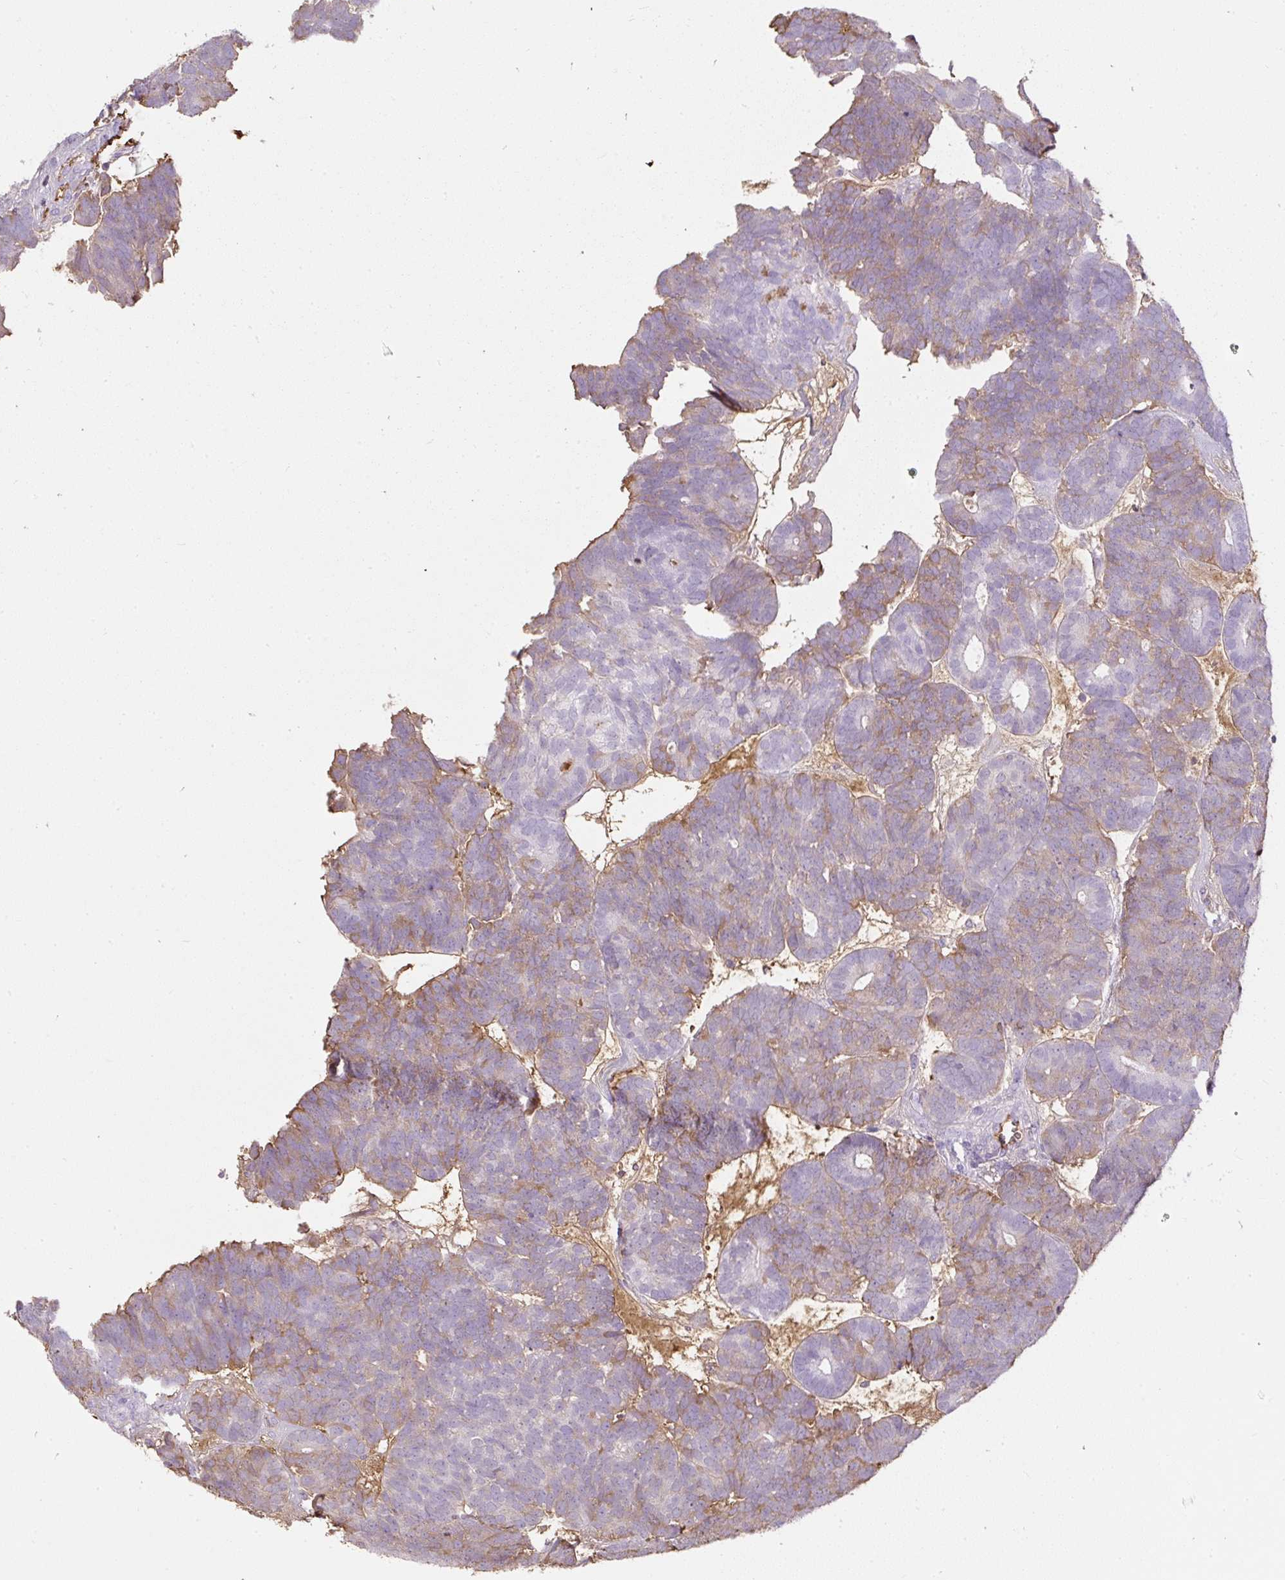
{"staining": {"intensity": "moderate", "quantity": "<25%", "location": "cytoplasmic/membranous"}, "tissue": "head and neck cancer", "cell_type": "Tumor cells", "image_type": "cancer", "snomed": [{"axis": "morphology", "description": "Adenocarcinoma, NOS"}, {"axis": "topography", "description": "Head-Neck"}], "caption": "A photomicrograph of adenocarcinoma (head and neck) stained for a protein exhibits moderate cytoplasmic/membranous brown staining in tumor cells.", "gene": "APOA1", "patient": {"sex": "female", "age": 81}}